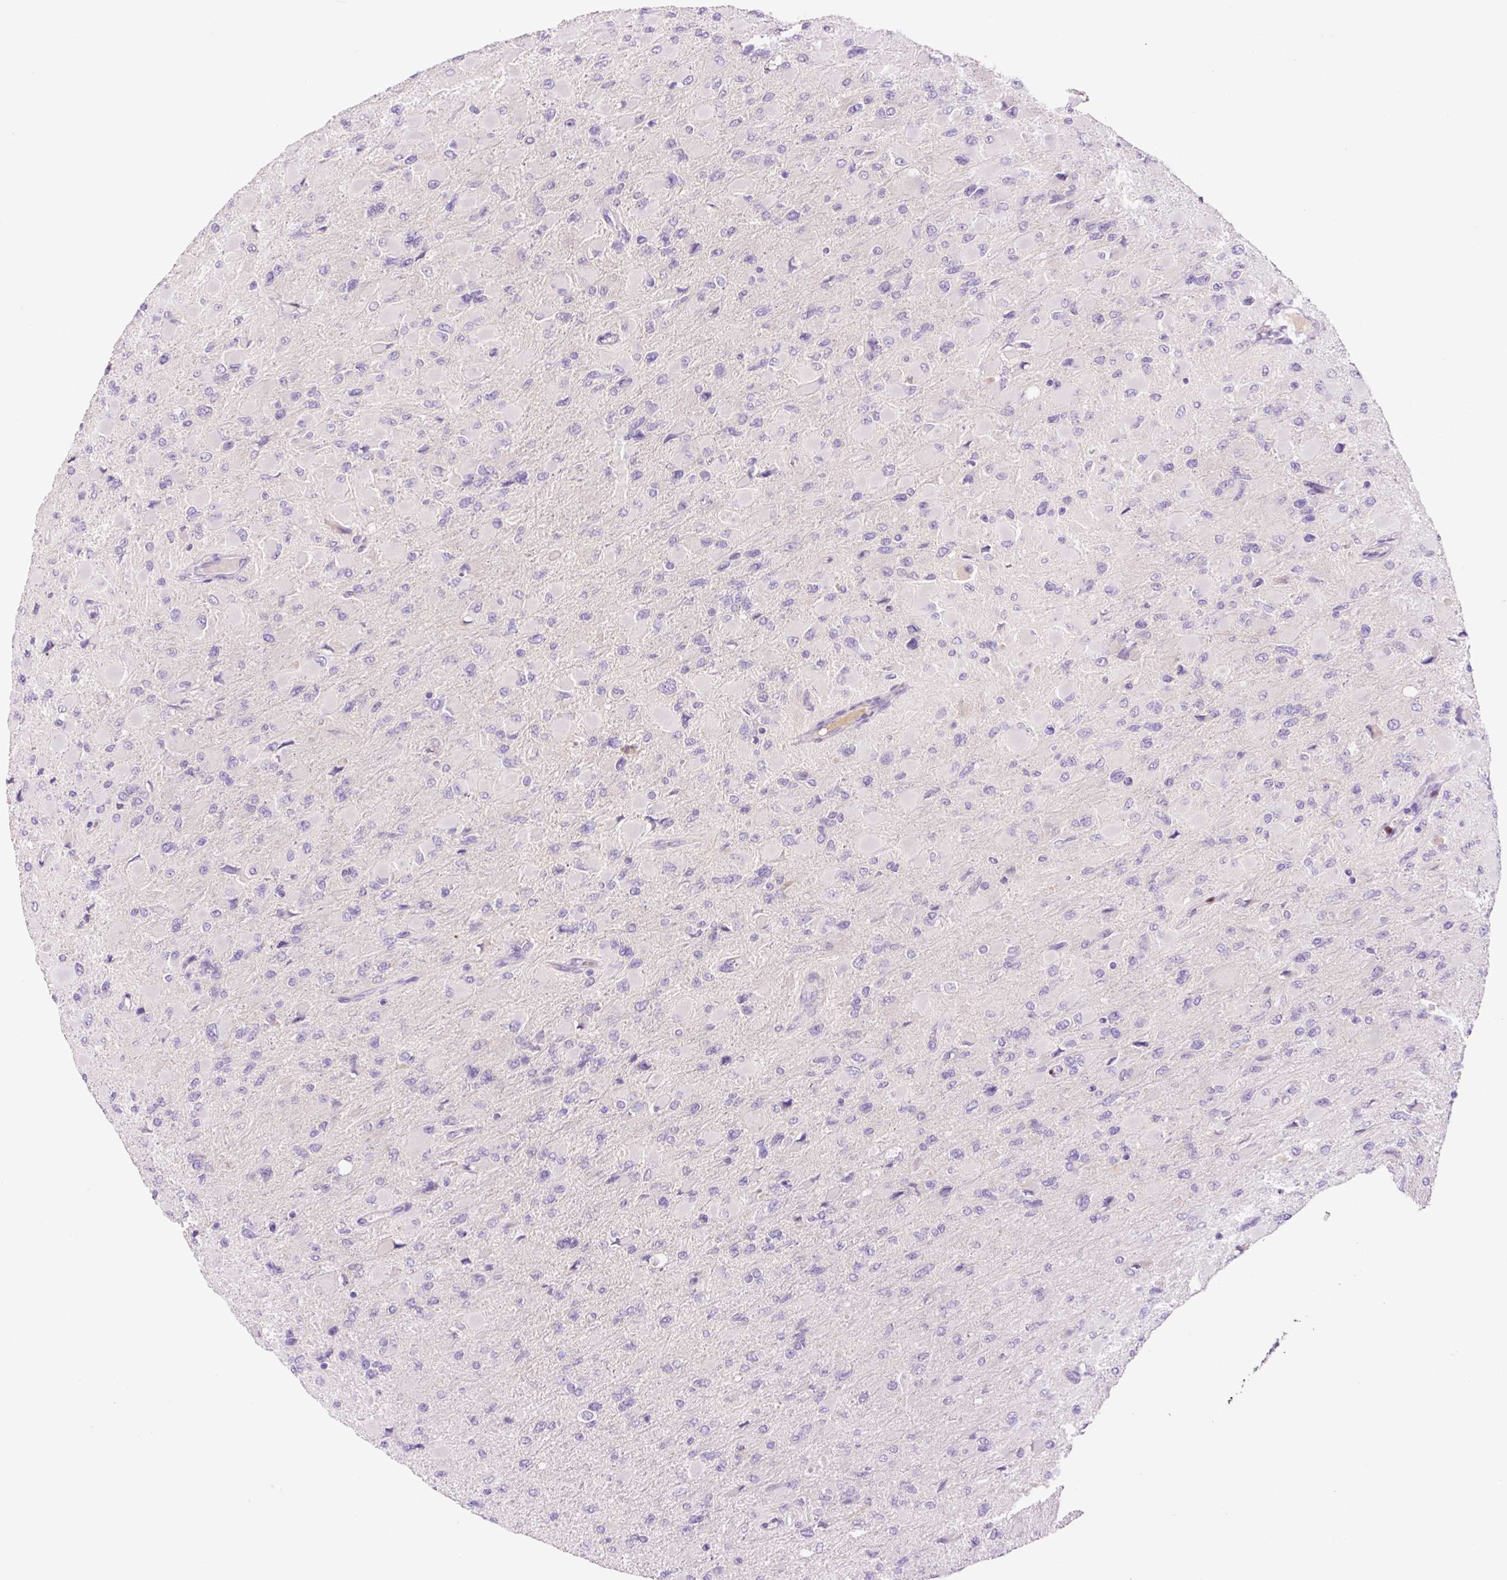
{"staining": {"intensity": "negative", "quantity": "none", "location": "none"}, "tissue": "glioma", "cell_type": "Tumor cells", "image_type": "cancer", "snomed": [{"axis": "morphology", "description": "Glioma, malignant, High grade"}, {"axis": "topography", "description": "Cerebral cortex"}], "caption": "Tumor cells are negative for protein expression in human glioma.", "gene": "DPPA4", "patient": {"sex": "female", "age": 36}}